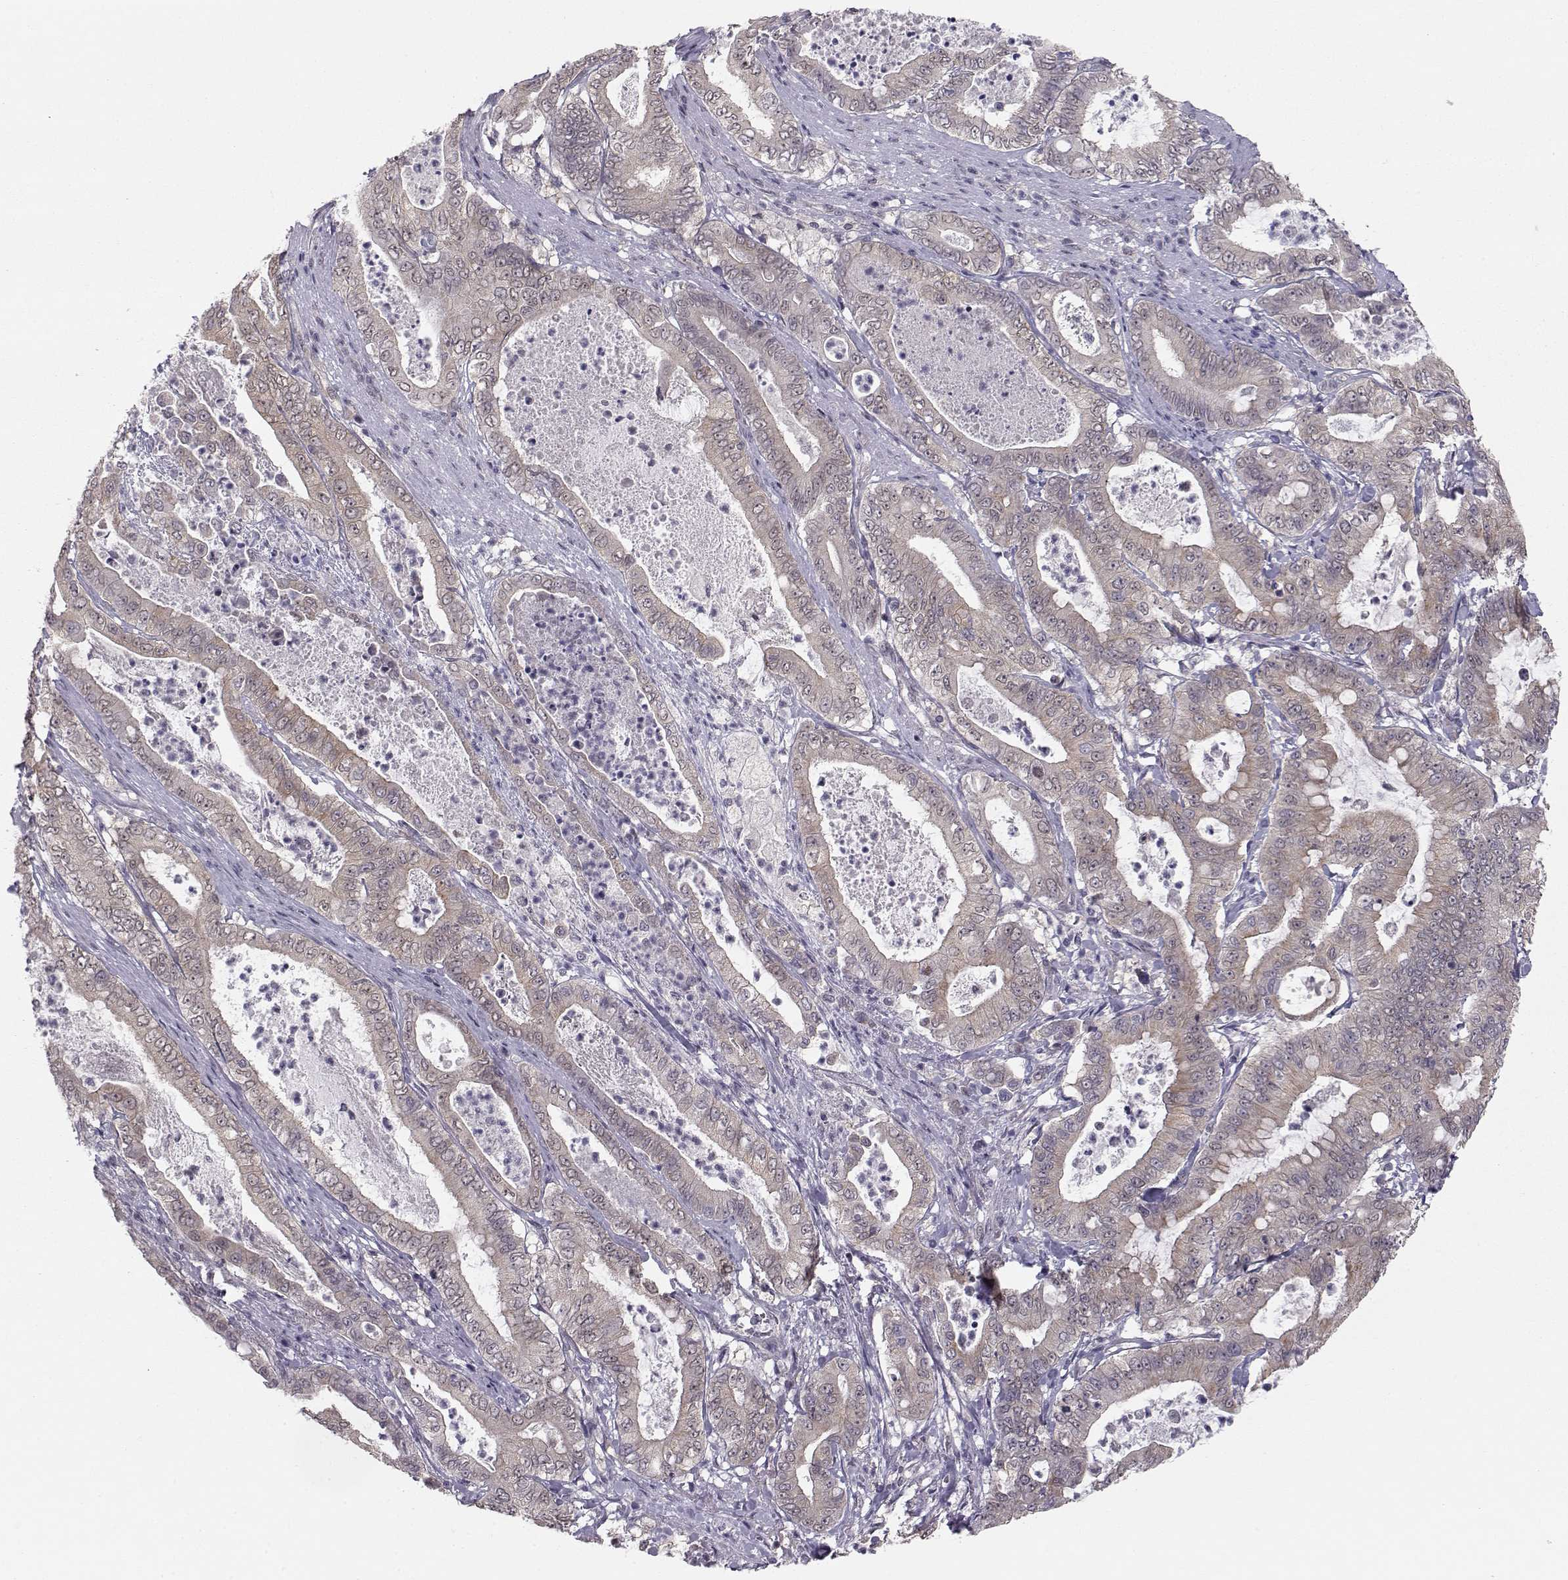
{"staining": {"intensity": "weak", "quantity": ">75%", "location": "cytoplasmic/membranous"}, "tissue": "pancreatic cancer", "cell_type": "Tumor cells", "image_type": "cancer", "snomed": [{"axis": "morphology", "description": "Adenocarcinoma, NOS"}, {"axis": "topography", "description": "Pancreas"}], "caption": "Brown immunohistochemical staining in adenocarcinoma (pancreatic) exhibits weak cytoplasmic/membranous expression in approximately >75% of tumor cells.", "gene": "KIF13B", "patient": {"sex": "male", "age": 71}}